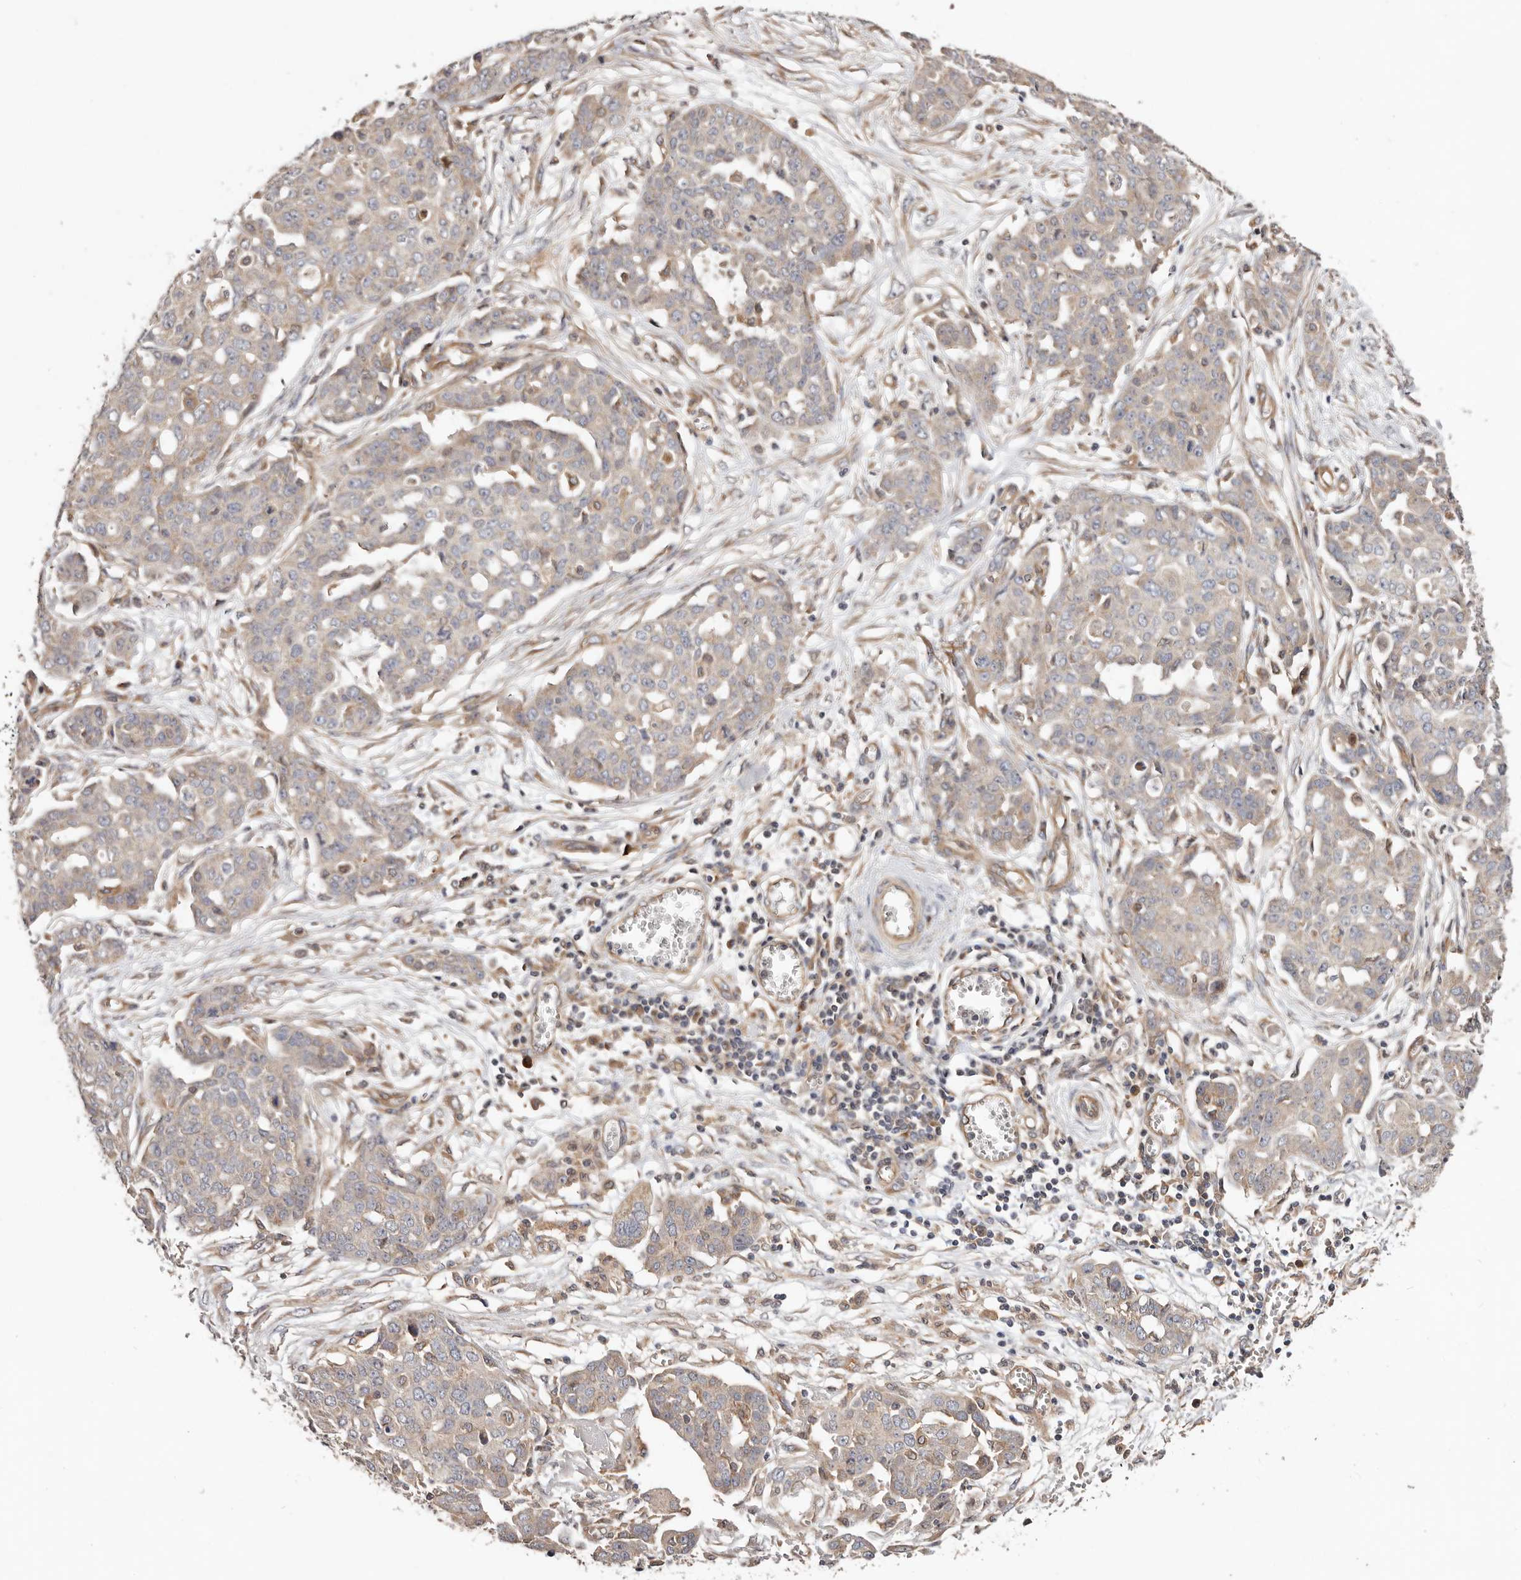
{"staining": {"intensity": "weak", "quantity": "<25%", "location": "cytoplasmic/membranous"}, "tissue": "ovarian cancer", "cell_type": "Tumor cells", "image_type": "cancer", "snomed": [{"axis": "morphology", "description": "Cystadenocarcinoma, serous, NOS"}, {"axis": "topography", "description": "Soft tissue"}, {"axis": "topography", "description": "Ovary"}], "caption": "High magnification brightfield microscopy of ovarian cancer (serous cystadenocarcinoma) stained with DAB (3,3'-diaminobenzidine) (brown) and counterstained with hematoxylin (blue): tumor cells show no significant positivity.", "gene": "MACF1", "patient": {"sex": "female", "age": 57}}